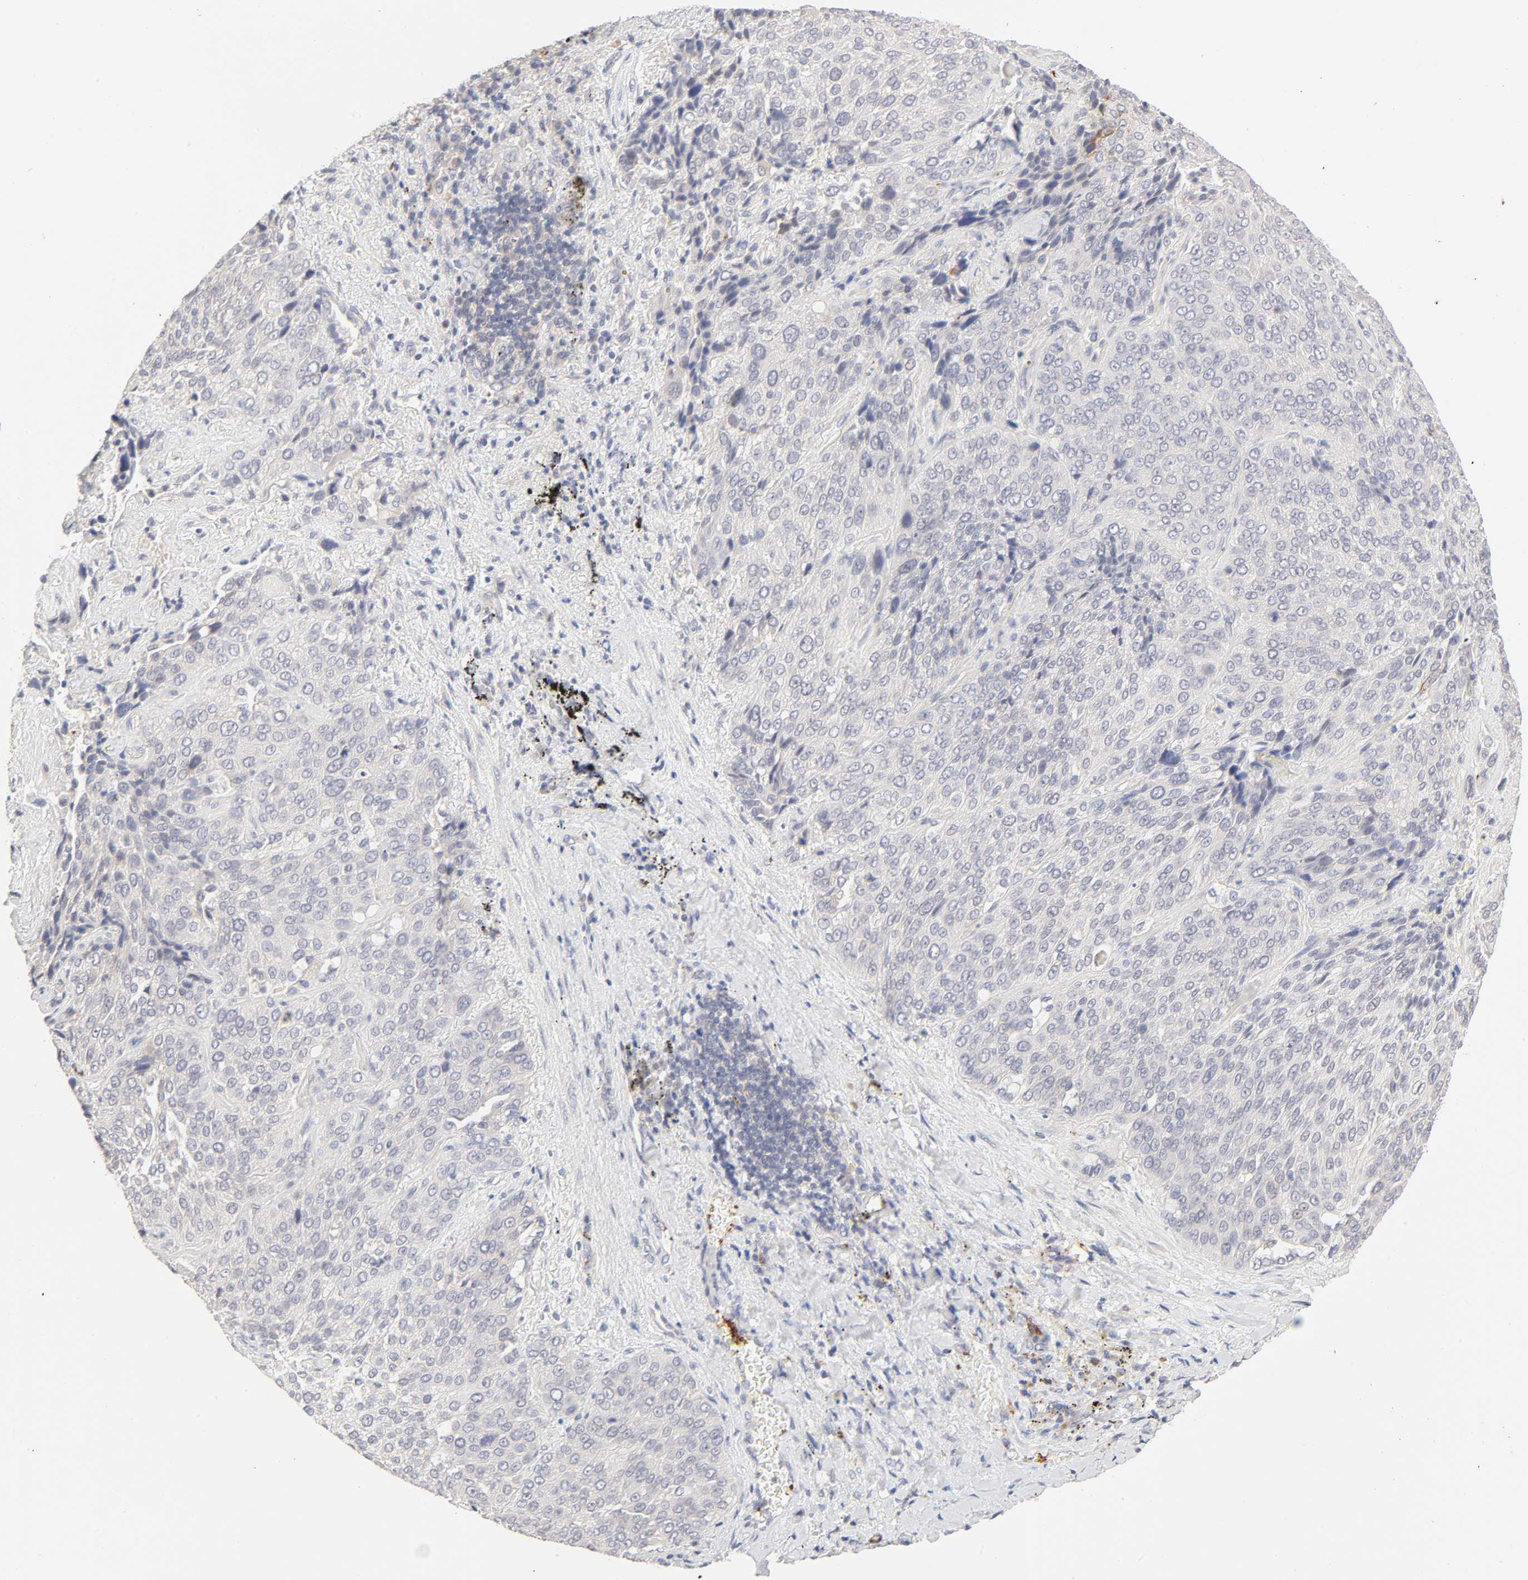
{"staining": {"intensity": "negative", "quantity": "none", "location": "none"}, "tissue": "lung cancer", "cell_type": "Tumor cells", "image_type": "cancer", "snomed": [{"axis": "morphology", "description": "Squamous cell carcinoma, NOS"}, {"axis": "topography", "description": "Lung"}], "caption": "The image reveals no significant positivity in tumor cells of squamous cell carcinoma (lung).", "gene": "CYP4B1", "patient": {"sex": "male", "age": 54}}